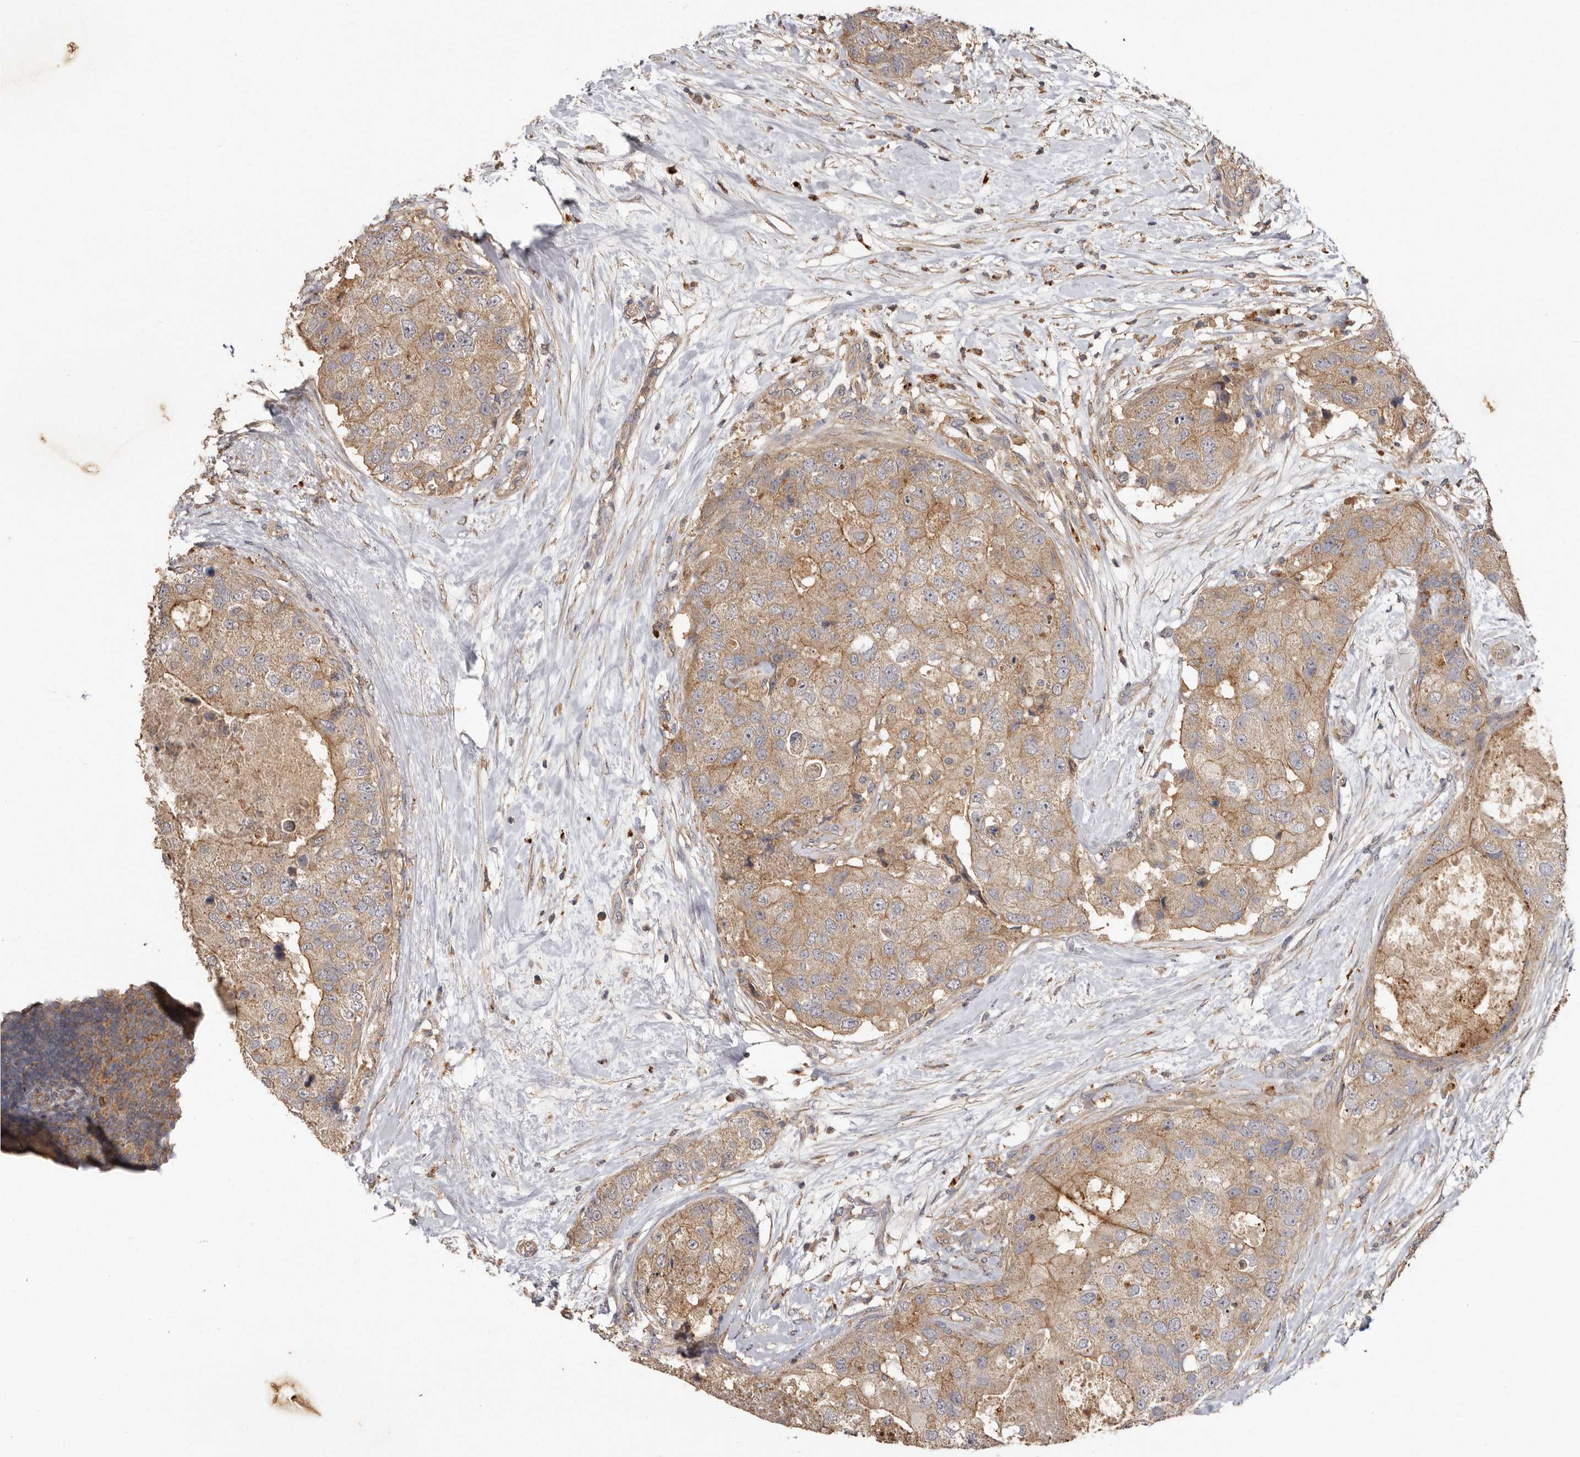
{"staining": {"intensity": "weak", "quantity": ">75%", "location": "cytoplasmic/membranous"}, "tissue": "breast cancer", "cell_type": "Tumor cells", "image_type": "cancer", "snomed": [{"axis": "morphology", "description": "Duct carcinoma"}, {"axis": "topography", "description": "Breast"}], "caption": "Approximately >75% of tumor cells in intraductal carcinoma (breast) demonstrate weak cytoplasmic/membranous protein staining as visualized by brown immunohistochemical staining.", "gene": "RWDD1", "patient": {"sex": "female", "age": 62}}